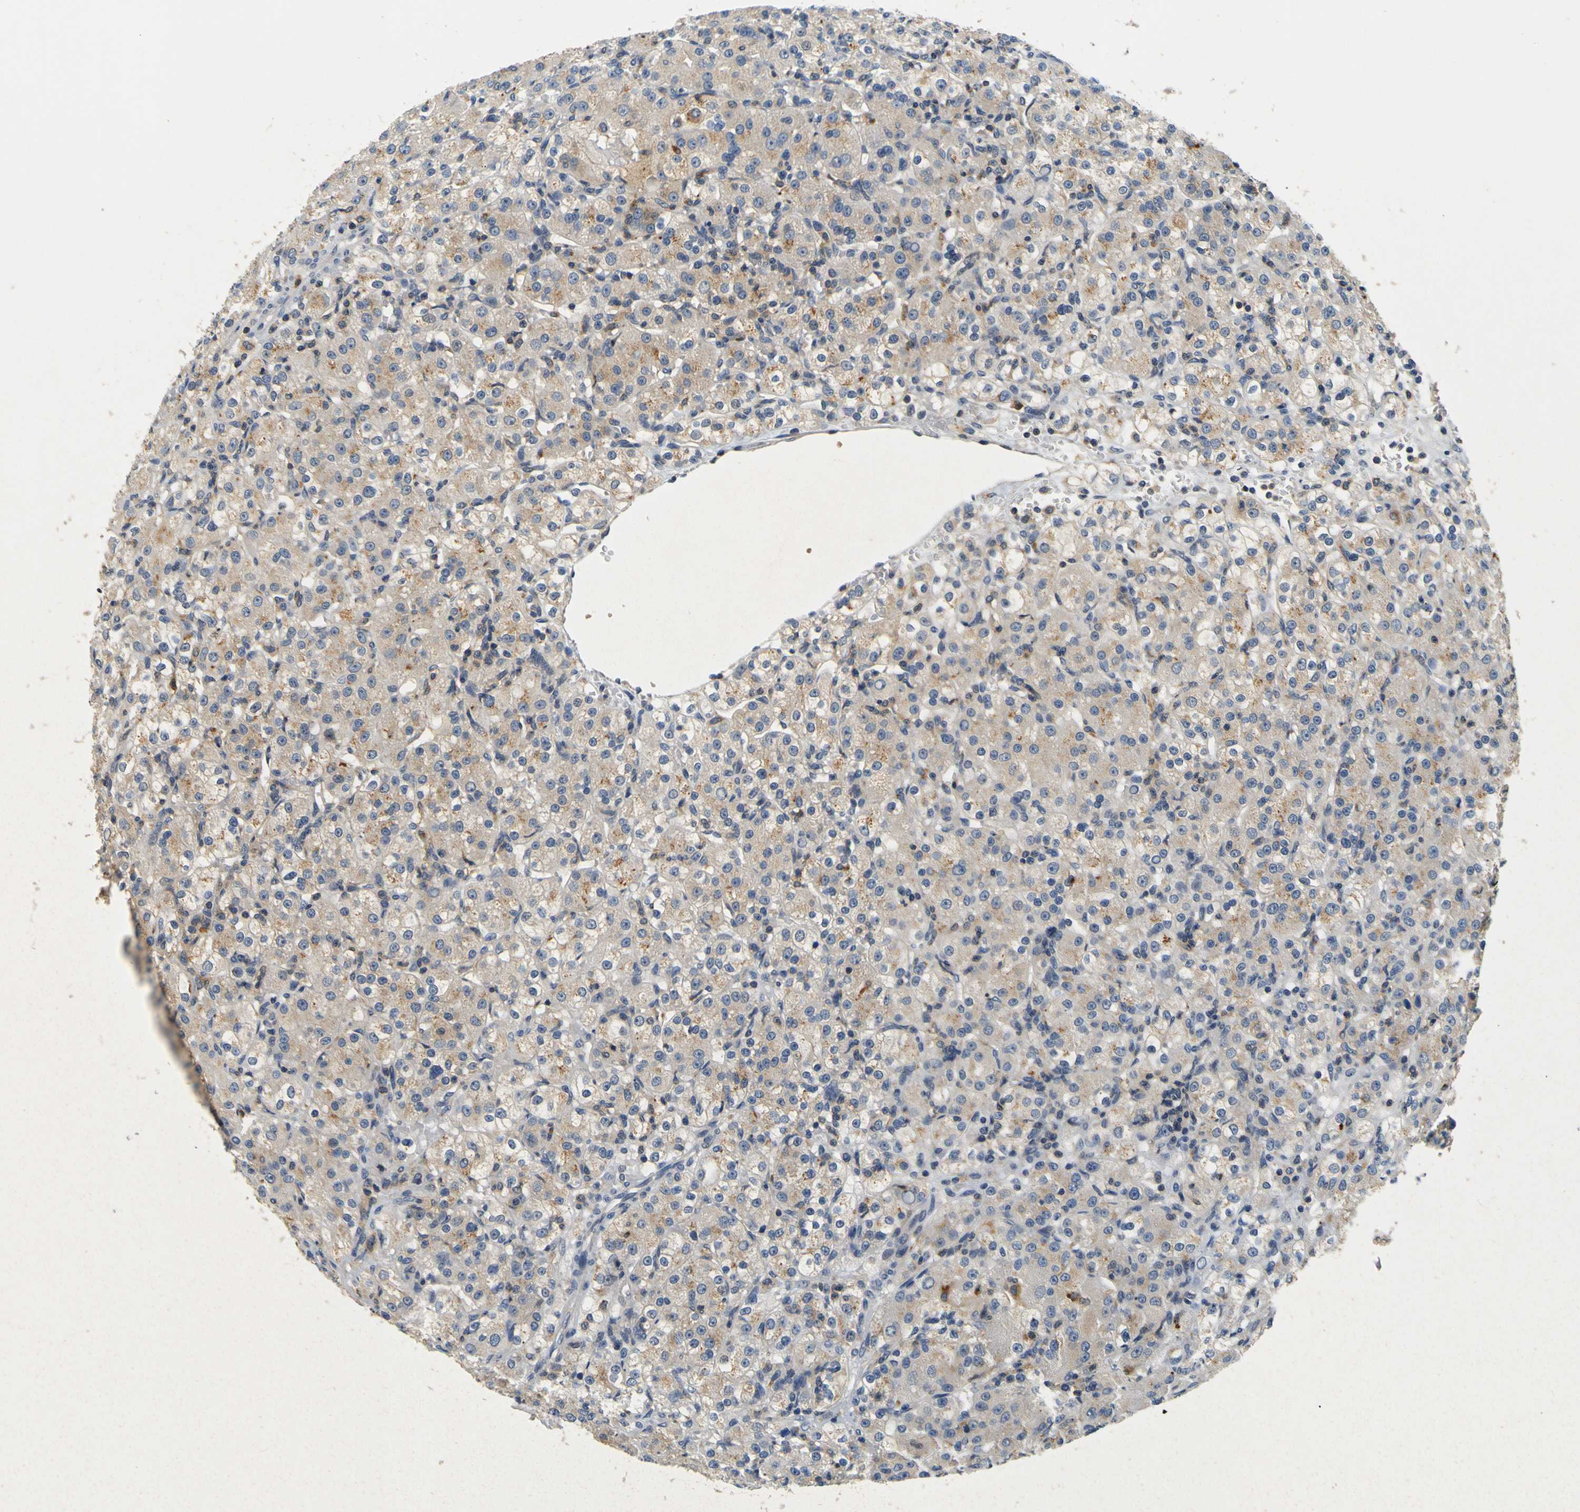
{"staining": {"intensity": "moderate", "quantity": ">75%", "location": "cytoplasmic/membranous"}, "tissue": "renal cancer", "cell_type": "Tumor cells", "image_type": "cancer", "snomed": [{"axis": "morphology", "description": "Normal tissue, NOS"}, {"axis": "morphology", "description": "Adenocarcinoma, NOS"}, {"axis": "topography", "description": "Kidney"}], "caption": "High-magnification brightfield microscopy of adenocarcinoma (renal) stained with DAB (3,3'-diaminobenzidine) (brown) and counterstained with hematoxylin (blue). tumor cells exhibit moderate cytoplasmic/membranous expression is identified in approximately>75% of cells.", "gene": "TNIK", "patient": {"sex": "male", "age": 61}}